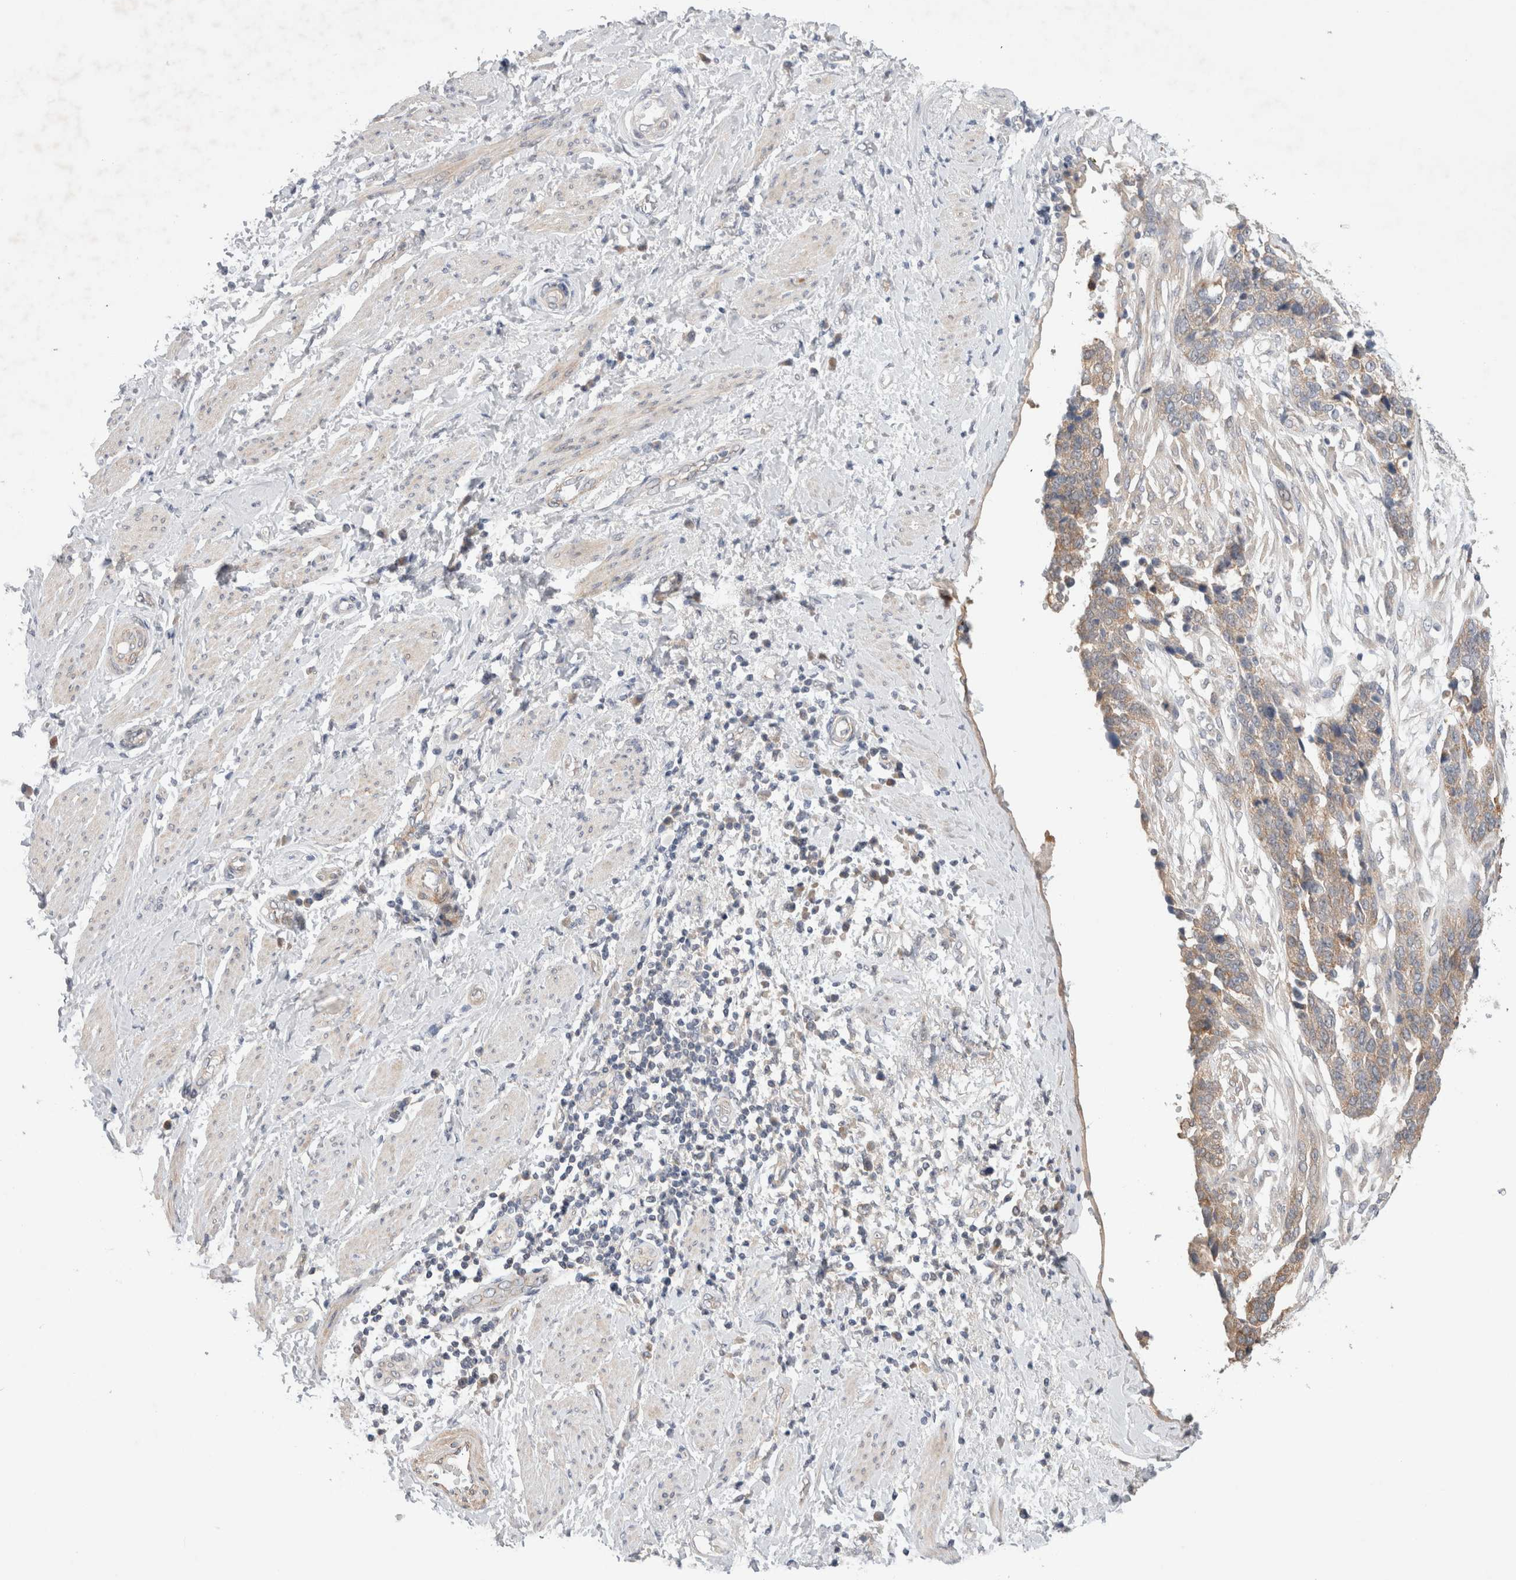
{"staining": {"intensity": "weak", "quantity": "25%-75%", "location": "cytoplasmic/membranous"}, "tissue": "ovarian cancer", "cell_type": "Tumor cells", "image_type": "cancer", "snomed": [{"axis": "morphology", "description": "Cystadenocarcinoma, serous, NOS"}, {"axis": "topography", "description": "Ovary"}], "caption": "High-magnification brightfield microscopy of serous cystadenocarcinoma (ovarian) stained with DAB (3,3'-diaminobenzidine) (brown) and counterstained with hematoxylin (blue). tumor cells exhibit weak cytoplasmic/membranous staining is seen in about25%-75% of cells.", "gene": "IFT74", "patient": {"sex": "female", "age": 44}}